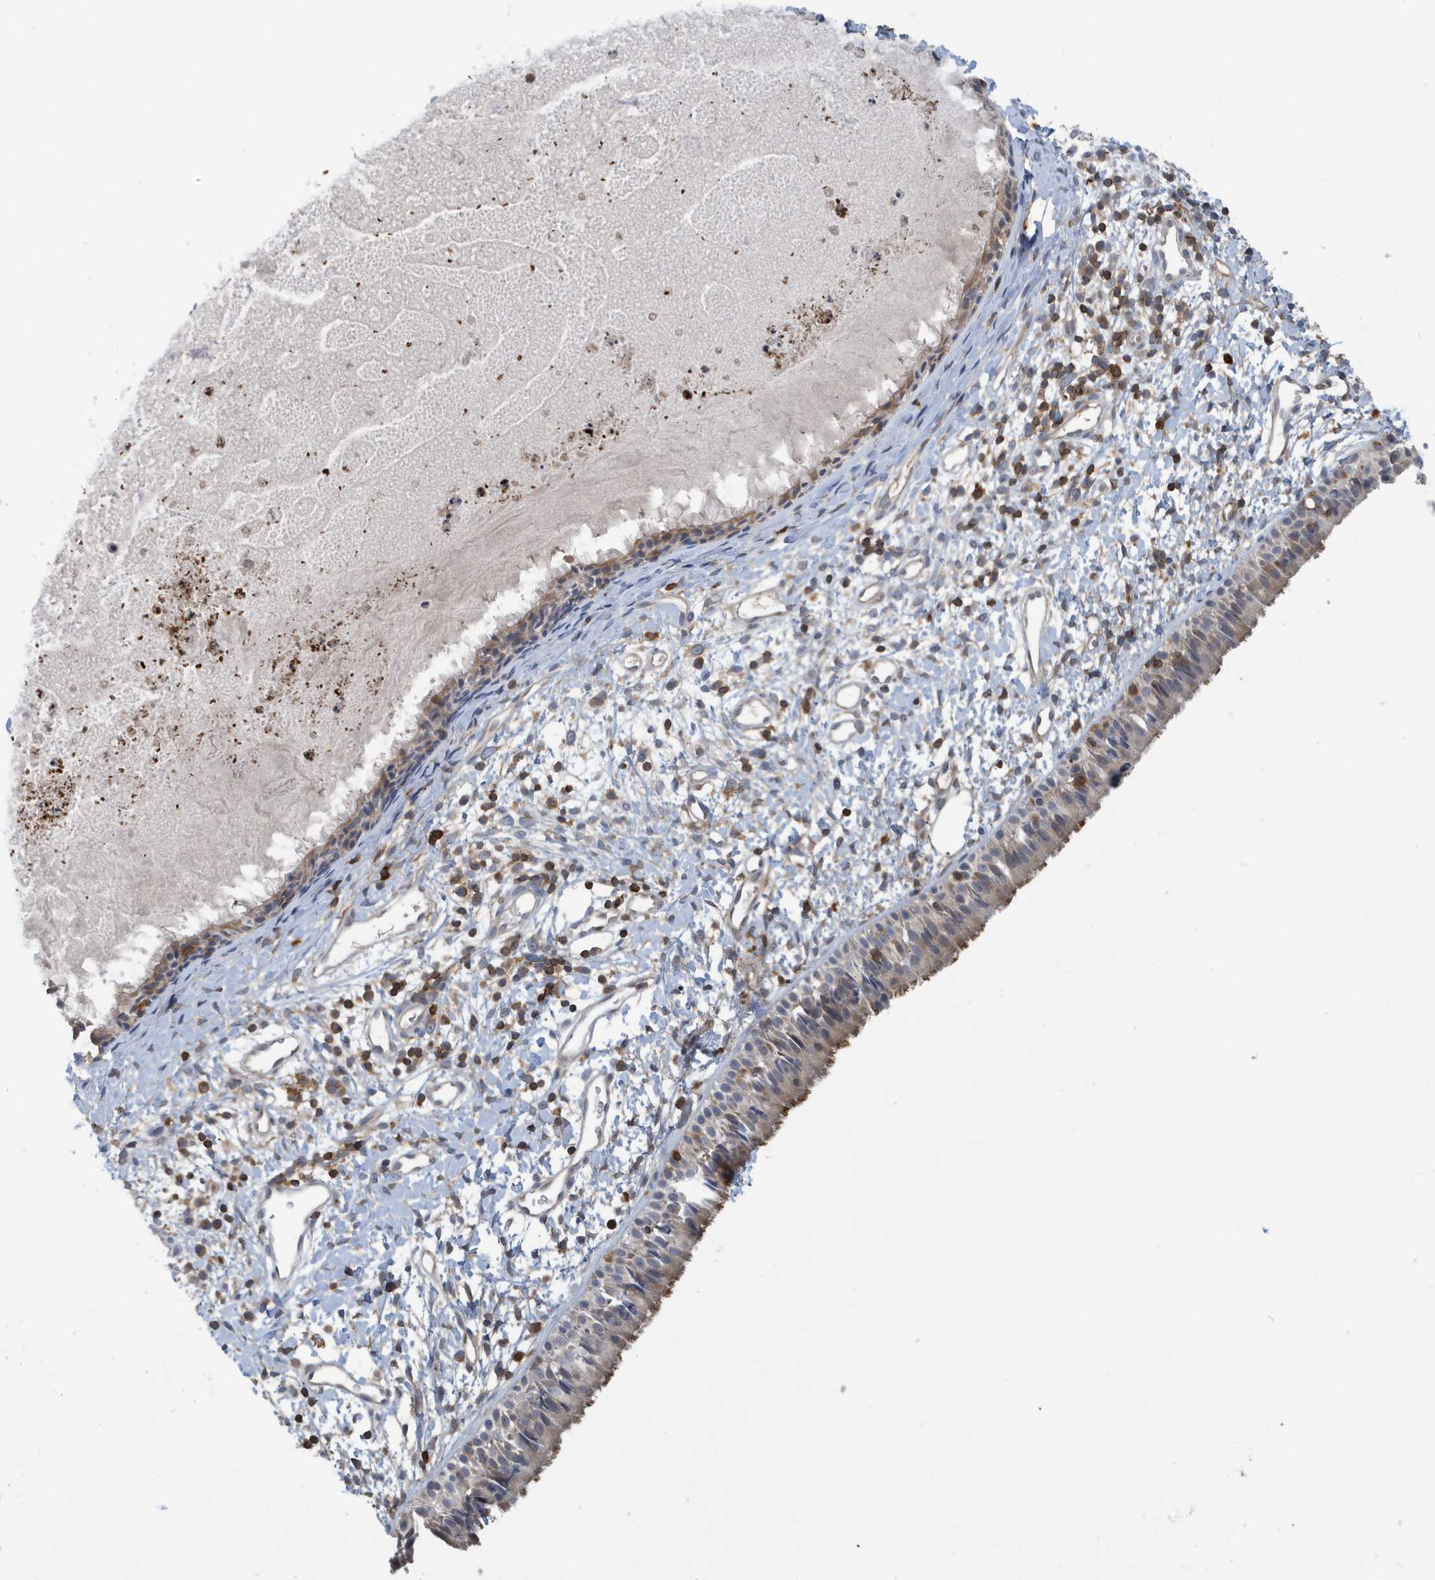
{"staining": {"intensity": "moderate", "quantity": "25%-75%", "location": "cytoplasmic/membranous"}, "tissue": "nasopharynx", "cell_type": "Respiratory epithelial cells", "image_type": "normal", "snomed": [{"axis": "morphology", "description": "Normal tissue, NOS"}, {"axis": "topography", "description": "Nasopharynx"}], "caption": "Protein staining reveals moderate cytoplasmic/membranous expression in about 25%-75% of respiratory epithelial cells in benign nasopharynx. (DAB IHC with brightfield microscopy, high magnification).", "gene": "NSUN3", "patient": {"sex": "male", "age": 22}}